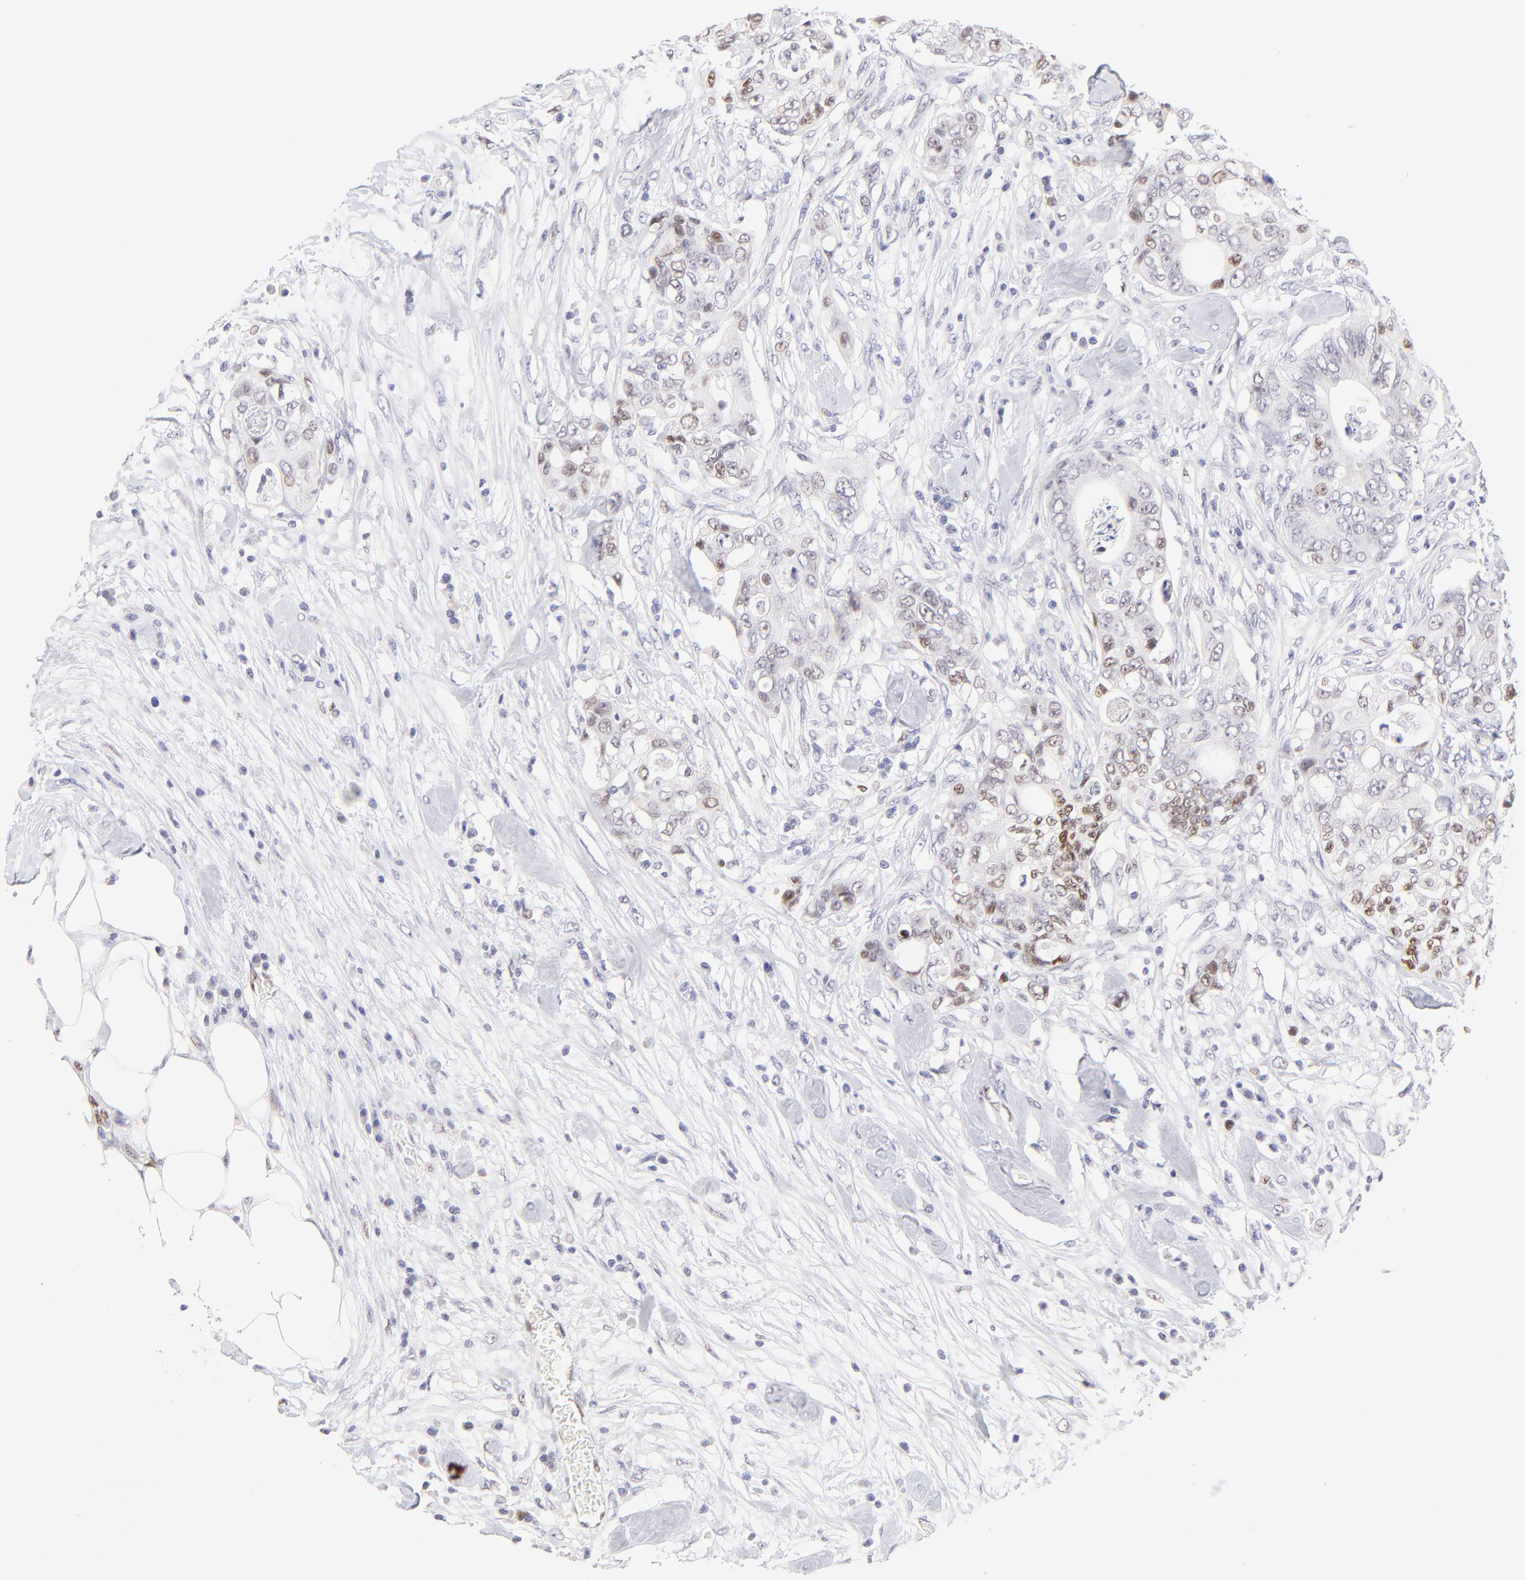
{"staining": {"intensity": "weak", "quantity": "<25%", "location": "nuclear"}, "tissue": "colorectal cancer", "cell_type": "Tumor cells", "image_type": "cancer", "snomed": [{"axis": "morphology", "description": "Adenocarcinoma, NOS"}, {"axis": "topography", "description": "Rectum"}], "caption": "Adenocarcinoma (colorectal) was stained to show a protein in brown. There is no significant expression in tumor cells.", "gene": "KLF4", "patient": {"sex": "female", "age": 57}}